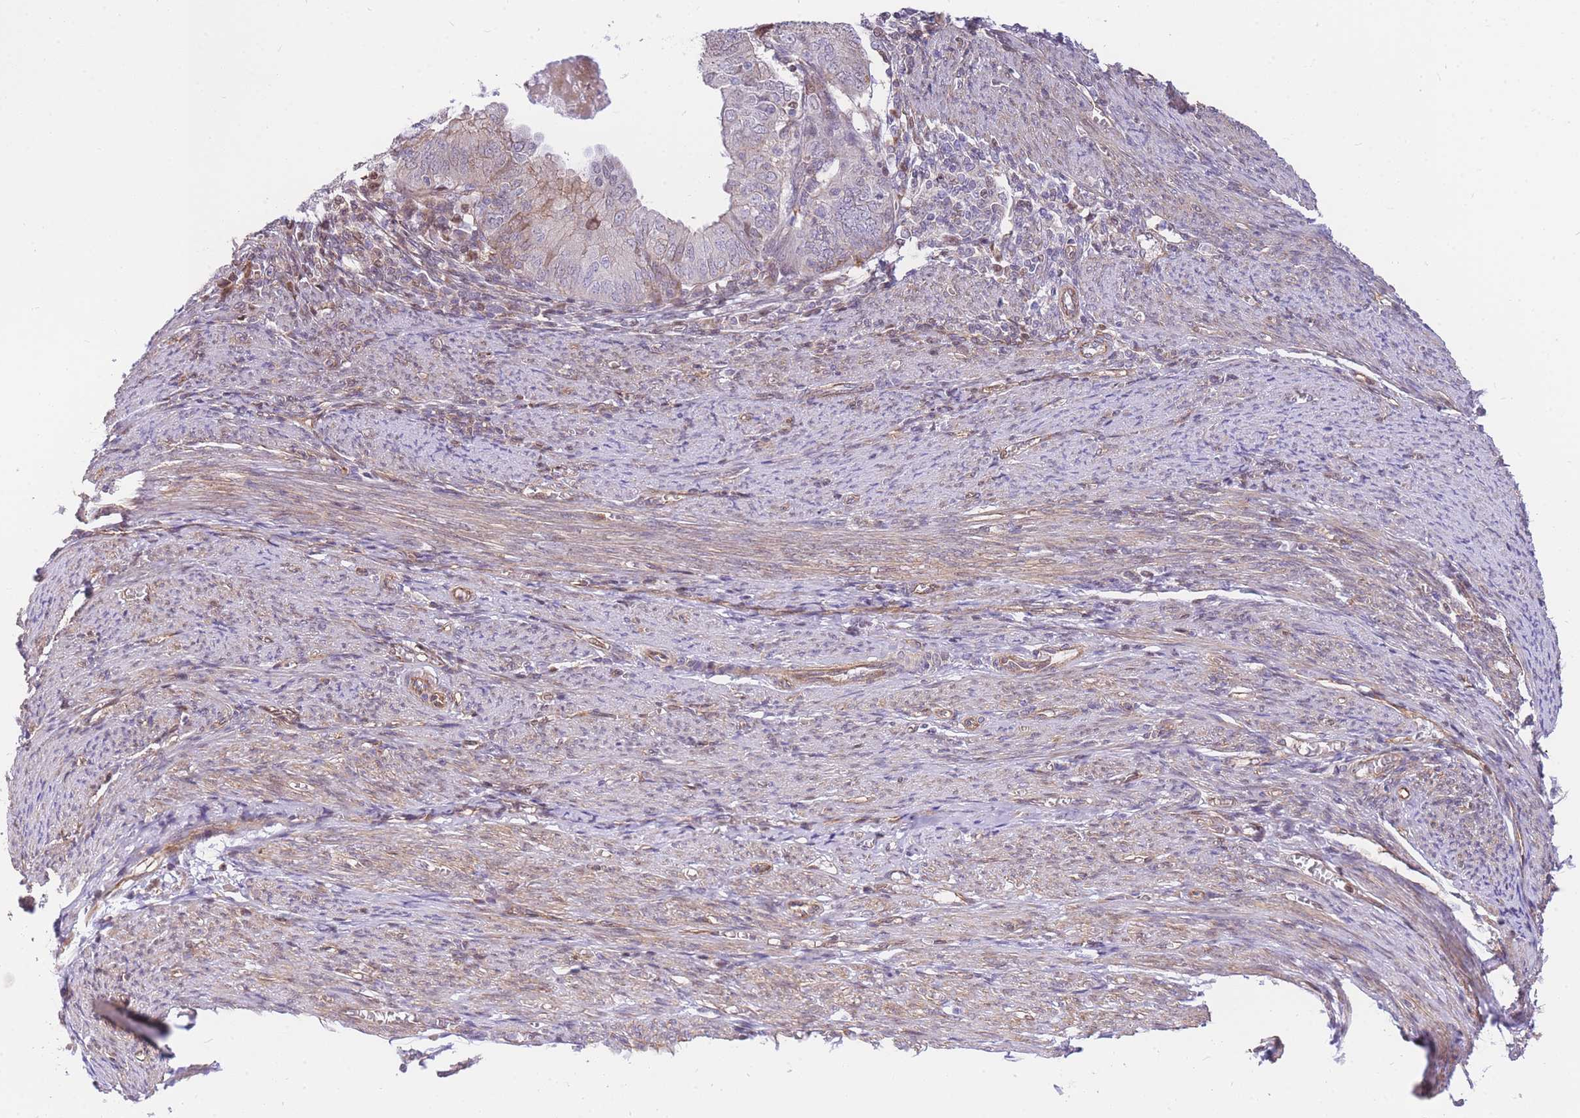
{"staining": {"intensity": "moderate", "quantity": "<25%", "location": "cytoplasmic/membranous,nuclear"}, "tissue": "endometrial cancer", "cell_type": "Tumor cells", "image_type": "cancer", "snomed": [{"axis": "morphology", "description": "Adenocarcinoma, NOS"}, {"axis": "topography", "description": "Endometrium"}], "caption": "A brown stain highlights moderate cytoplasmic/membranous and nuclear expression of a protein in human endometrial cancer tumor cells.", "gene": "S100PBP", "patient": {"sex": "female", "age": 57}}